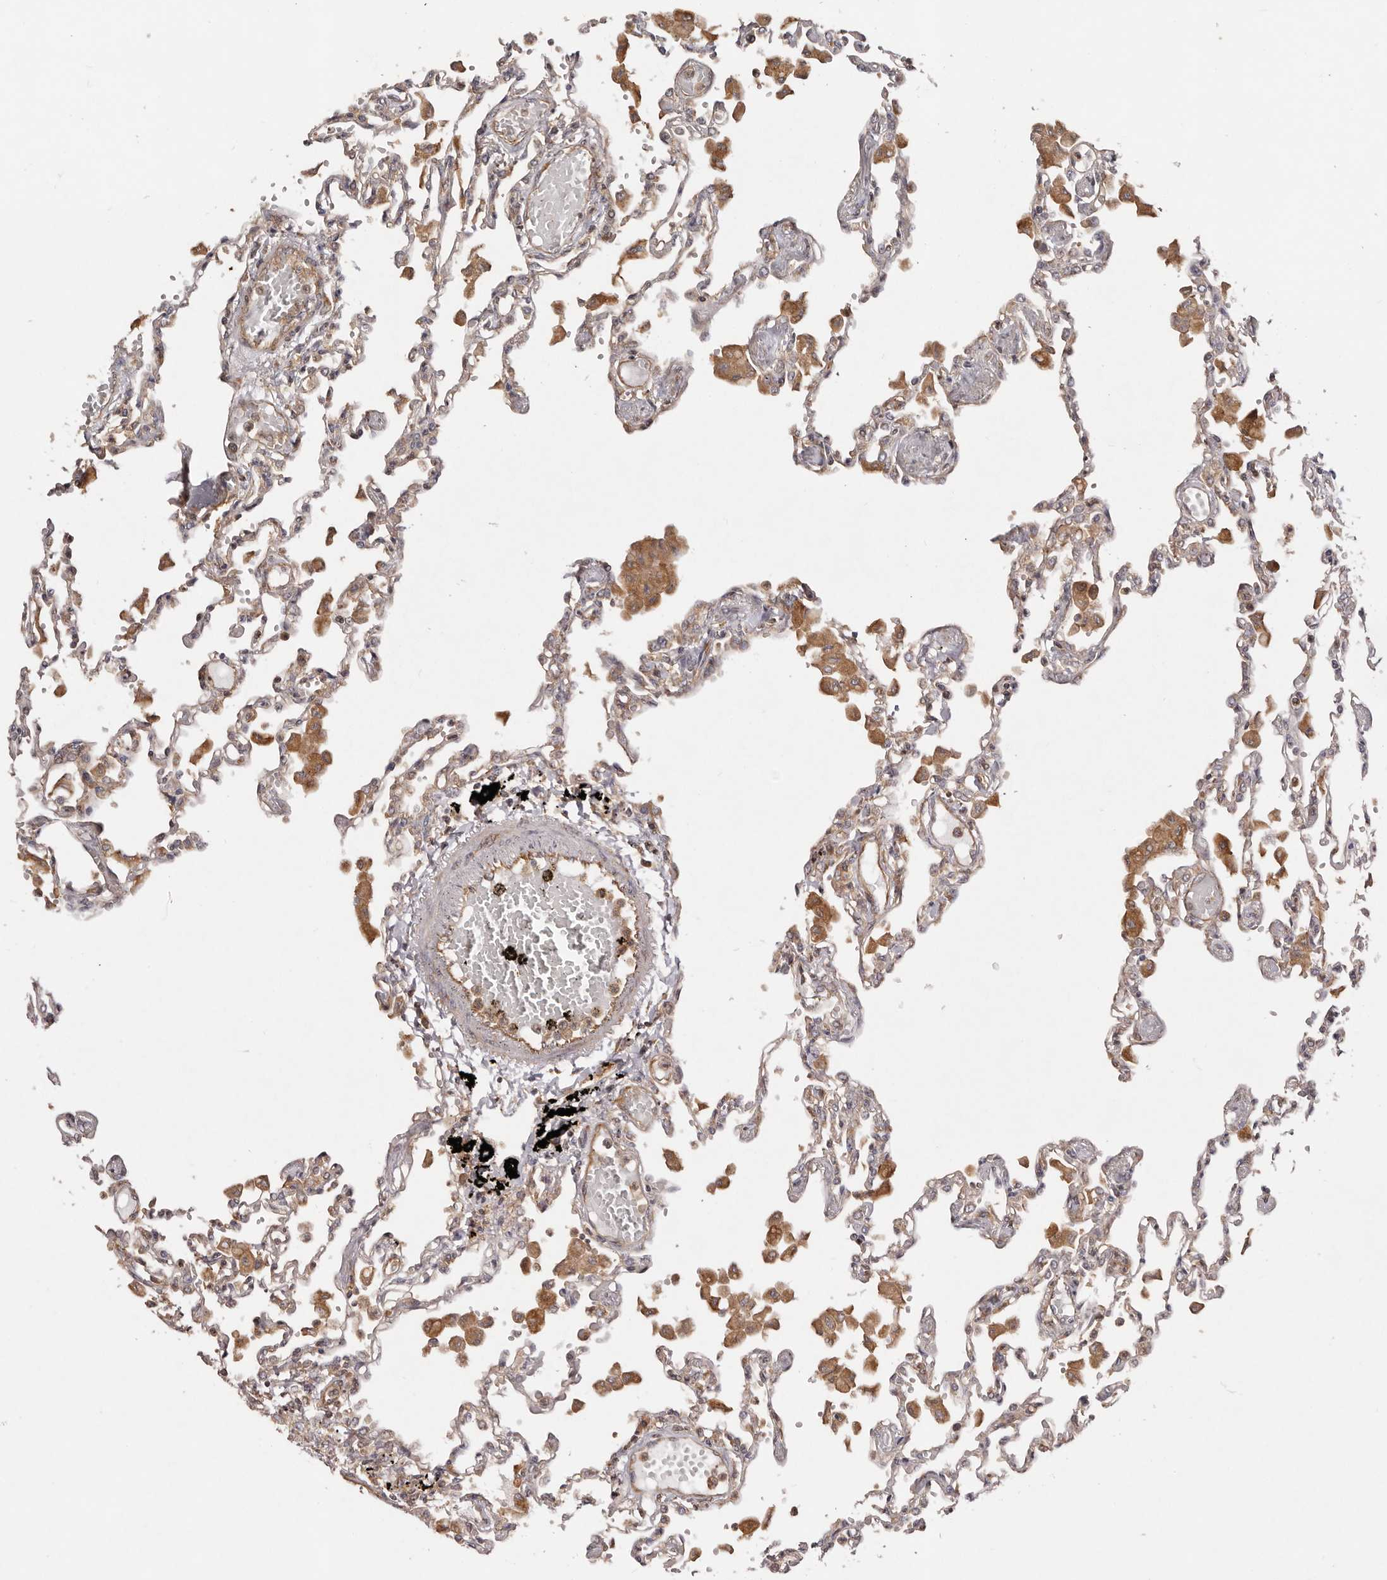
{"staining": {"intensity": "weak", "quantity": "25%-75%", "location": "cytoplasmic/membranous"}, "tissue": "lung", "cell_type": "Alveolar cells", "image_type": "normal", "snomed": [{"axis": "morphology", "description": "Normal tissue, NOS"}, {"axis": "topography", "description": "Bronchus"}, {"axis": "topography", "description": "Lung"}], "caption": "This photomicrograph exhibits IHC staining of benign lung, with low weak cytoplasmic/membranous positivity in about 25%-75% of alveolar cells.", "gene": "RPS6", "patient": {"sex": "female", "age": 49}}